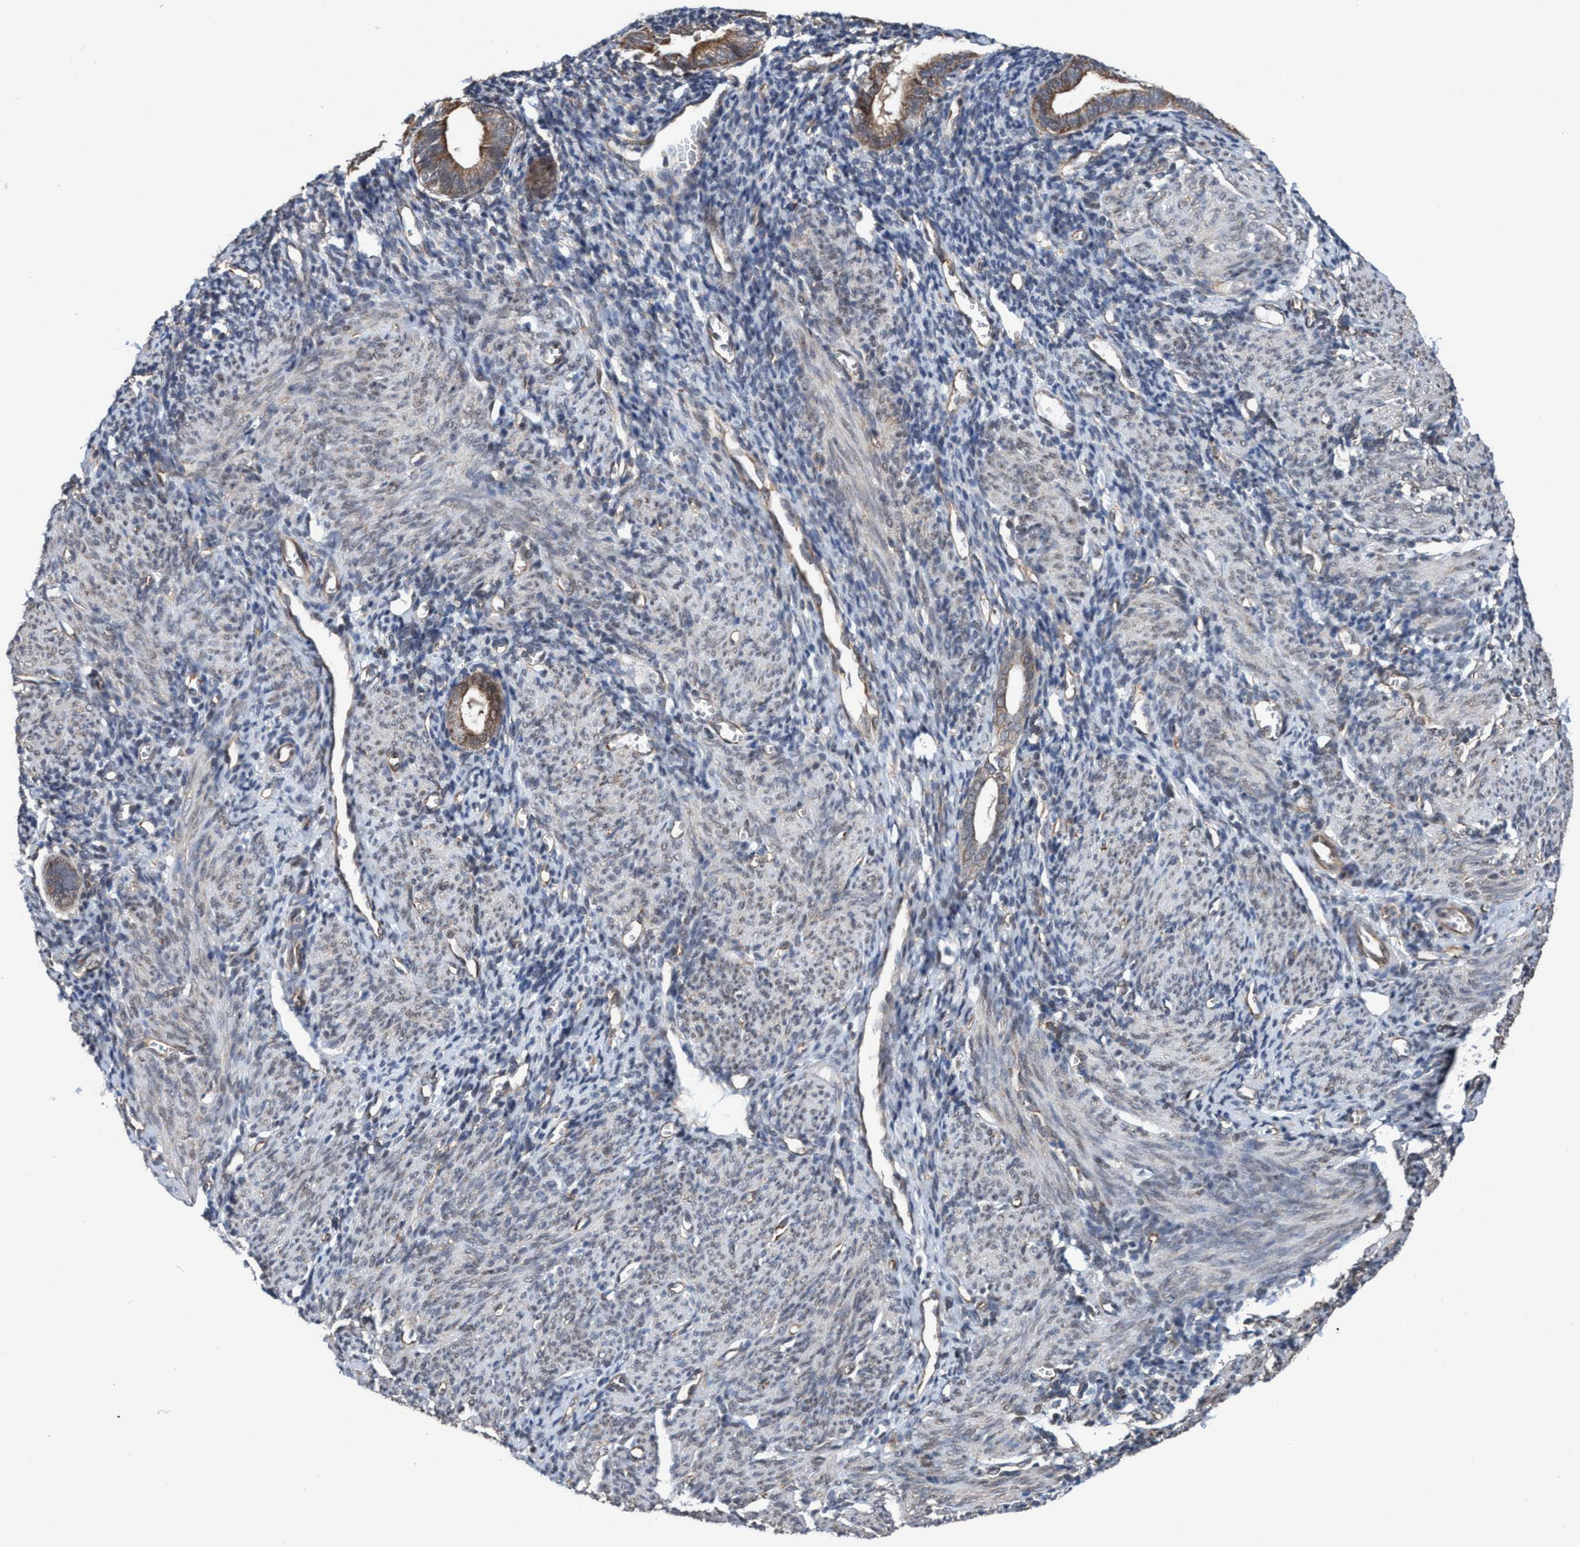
{"staining": {"intensity": "moderate", "quantity": ">75%", "location": "cytoplasmic/membranous"}, "tissue": "endometrium", "cell_type": "Cells in endometrial stroma", "image_type": "normal", "snomed": [{"axis": "morphology", "description": "Normal tissue, NOS"}, {"axis": "morphology", "description": "Adenocarcinoma, NOS"}, {"axis": "topography", "description": "Endometrium"}], "caption": "High-magnification brightfield microscopy of benign endometrium stained with DAB (3,3'-diaminobenzidine) (brown) and counterstained with hematoxylin (blue). cells in endometrial stroma exhibit moderate cytoplasmic/membranous positivity is seen in approximately>75% of cells.", "gene": "METAP2", "patient": {"sex": "female", "age": 57}}